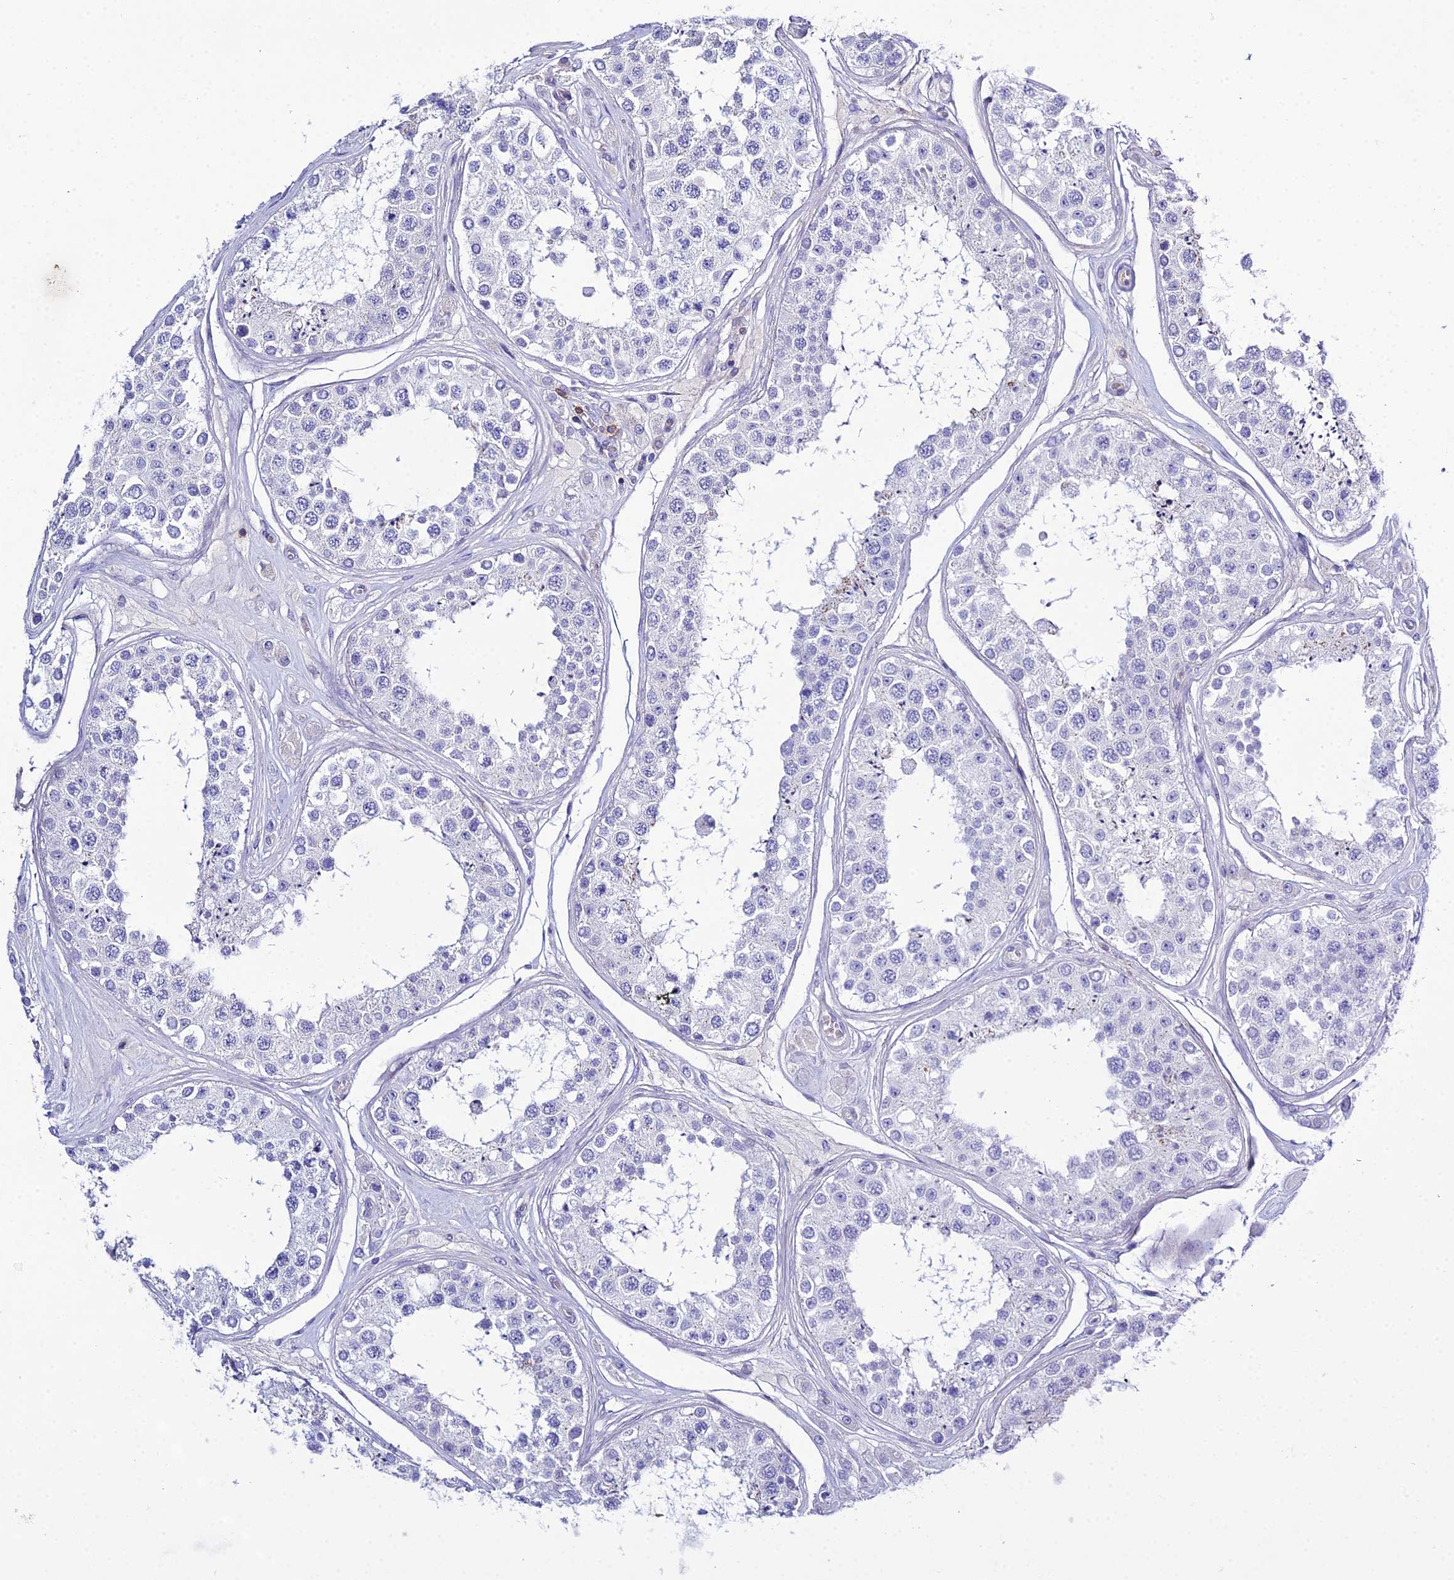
{"staining": {"intensity": "negative", "quantity": "none", "location": "none"}, "tissue": "testis", "cell_type": "Cells in seminiferous ducts", "image_type": "normal", "snomed": [{"axis": "morphology", "description": "Normal tissue, NOS"}, {"axis": "topography", "description": "Testis"}], "caption": "Immunohistochemistry image of benign testis: testis stained with DAB reveals no significant protein expression in cells in seminiferous ducts. Nuclei are stained in blue.", "gene": "OR1Q1", "patient": {"sex": "male", "age": 25}}